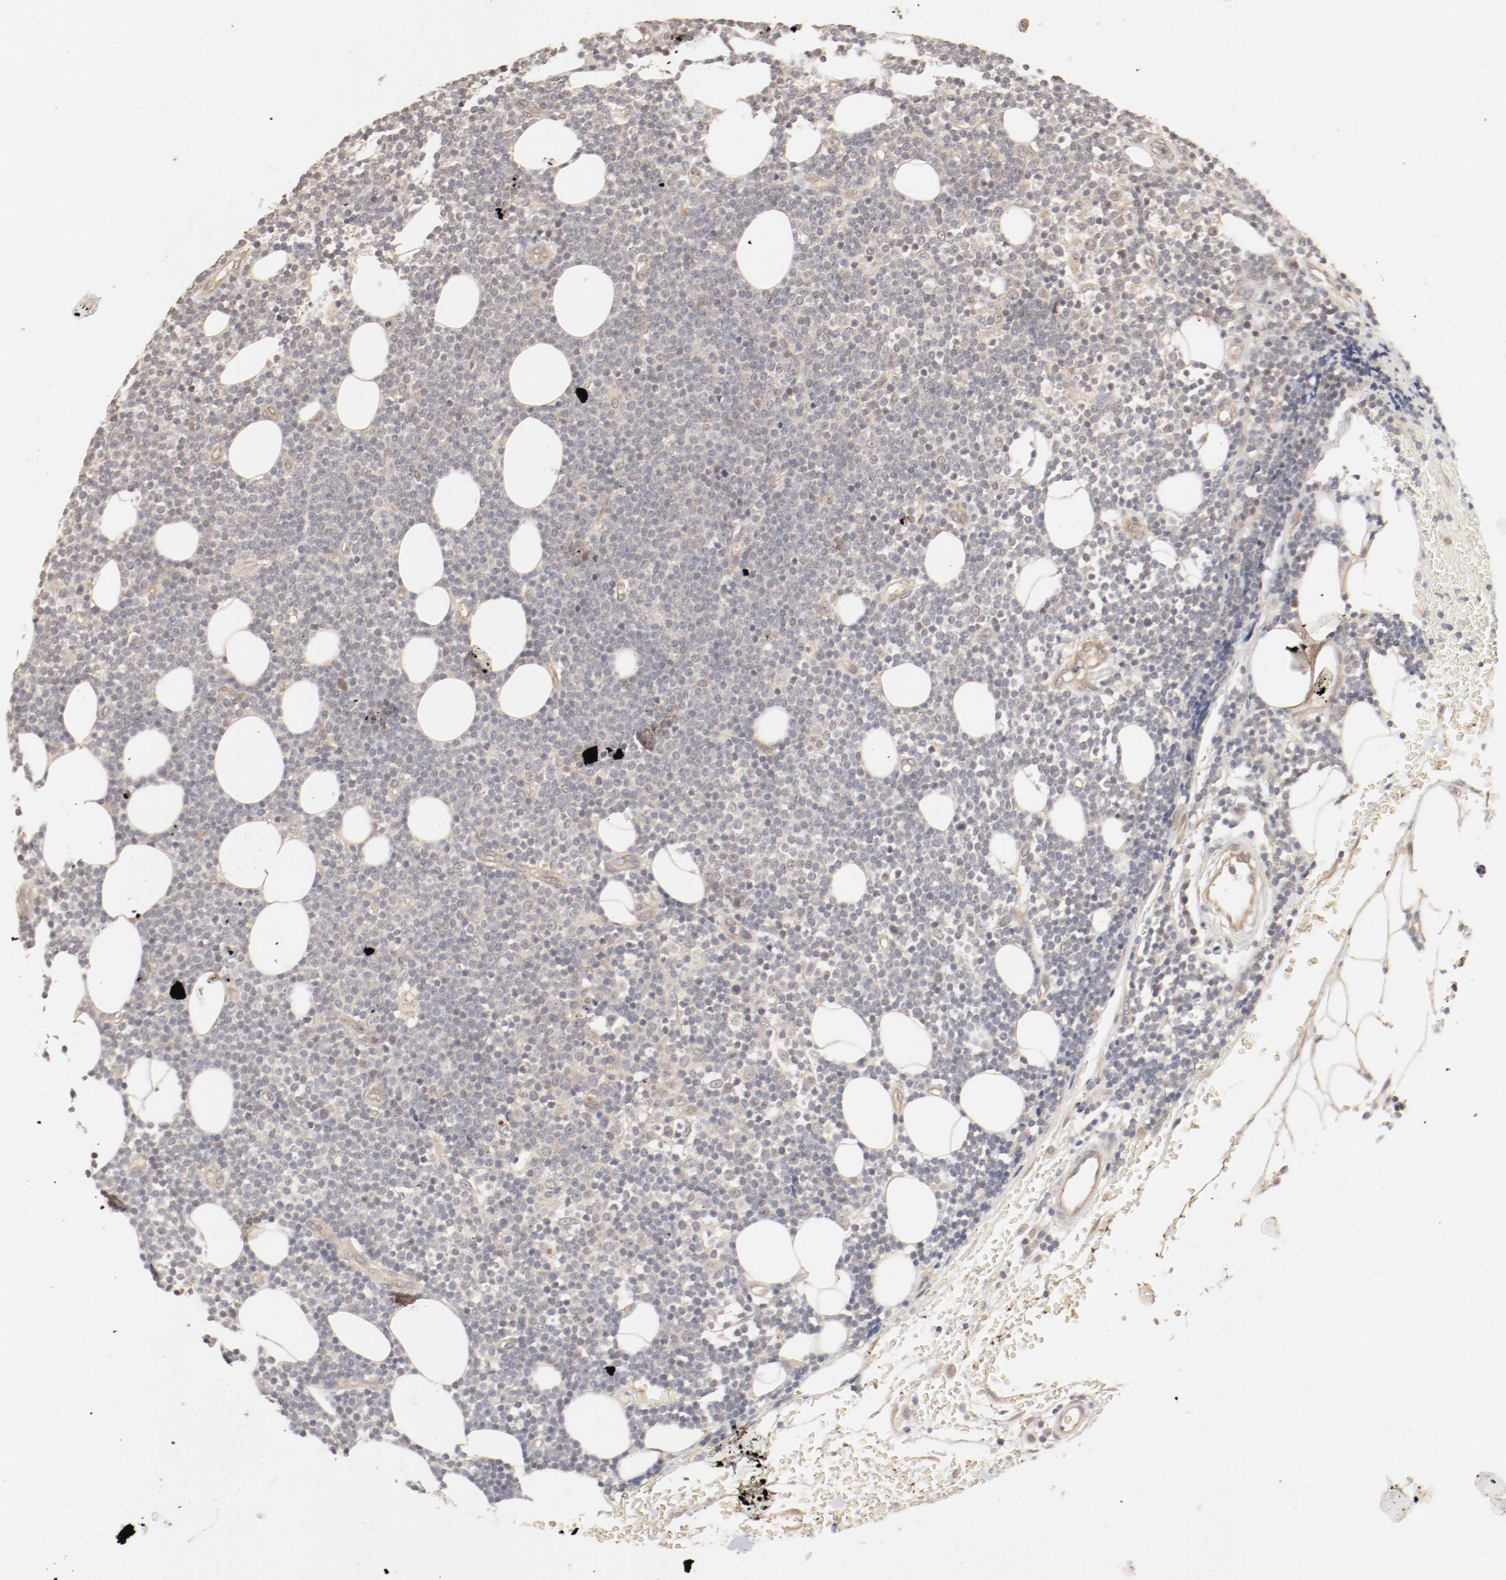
{"staining": {"intensity": "weak", "quantity": "25%-75%", "location": "cytoplasmic/membranous,nuclear"}, "tissue": "lymphoma", "cell_type": "Tumor cells", "image_type": "cancer", "snomed": [{"axis": "morphology", "description": "Malignant lymphoma, non-Hodgkin's type, Low grade"}, {"axis": "topography", "description": "Soft tissue"}], "caption": "A brown stain highlights weak cytoplasmic/membranous and nuclear positivity of a protein in lymphoma tumor cells.", "gene": "IL3RA", "patient": {"sex": "male", "age": 92}}